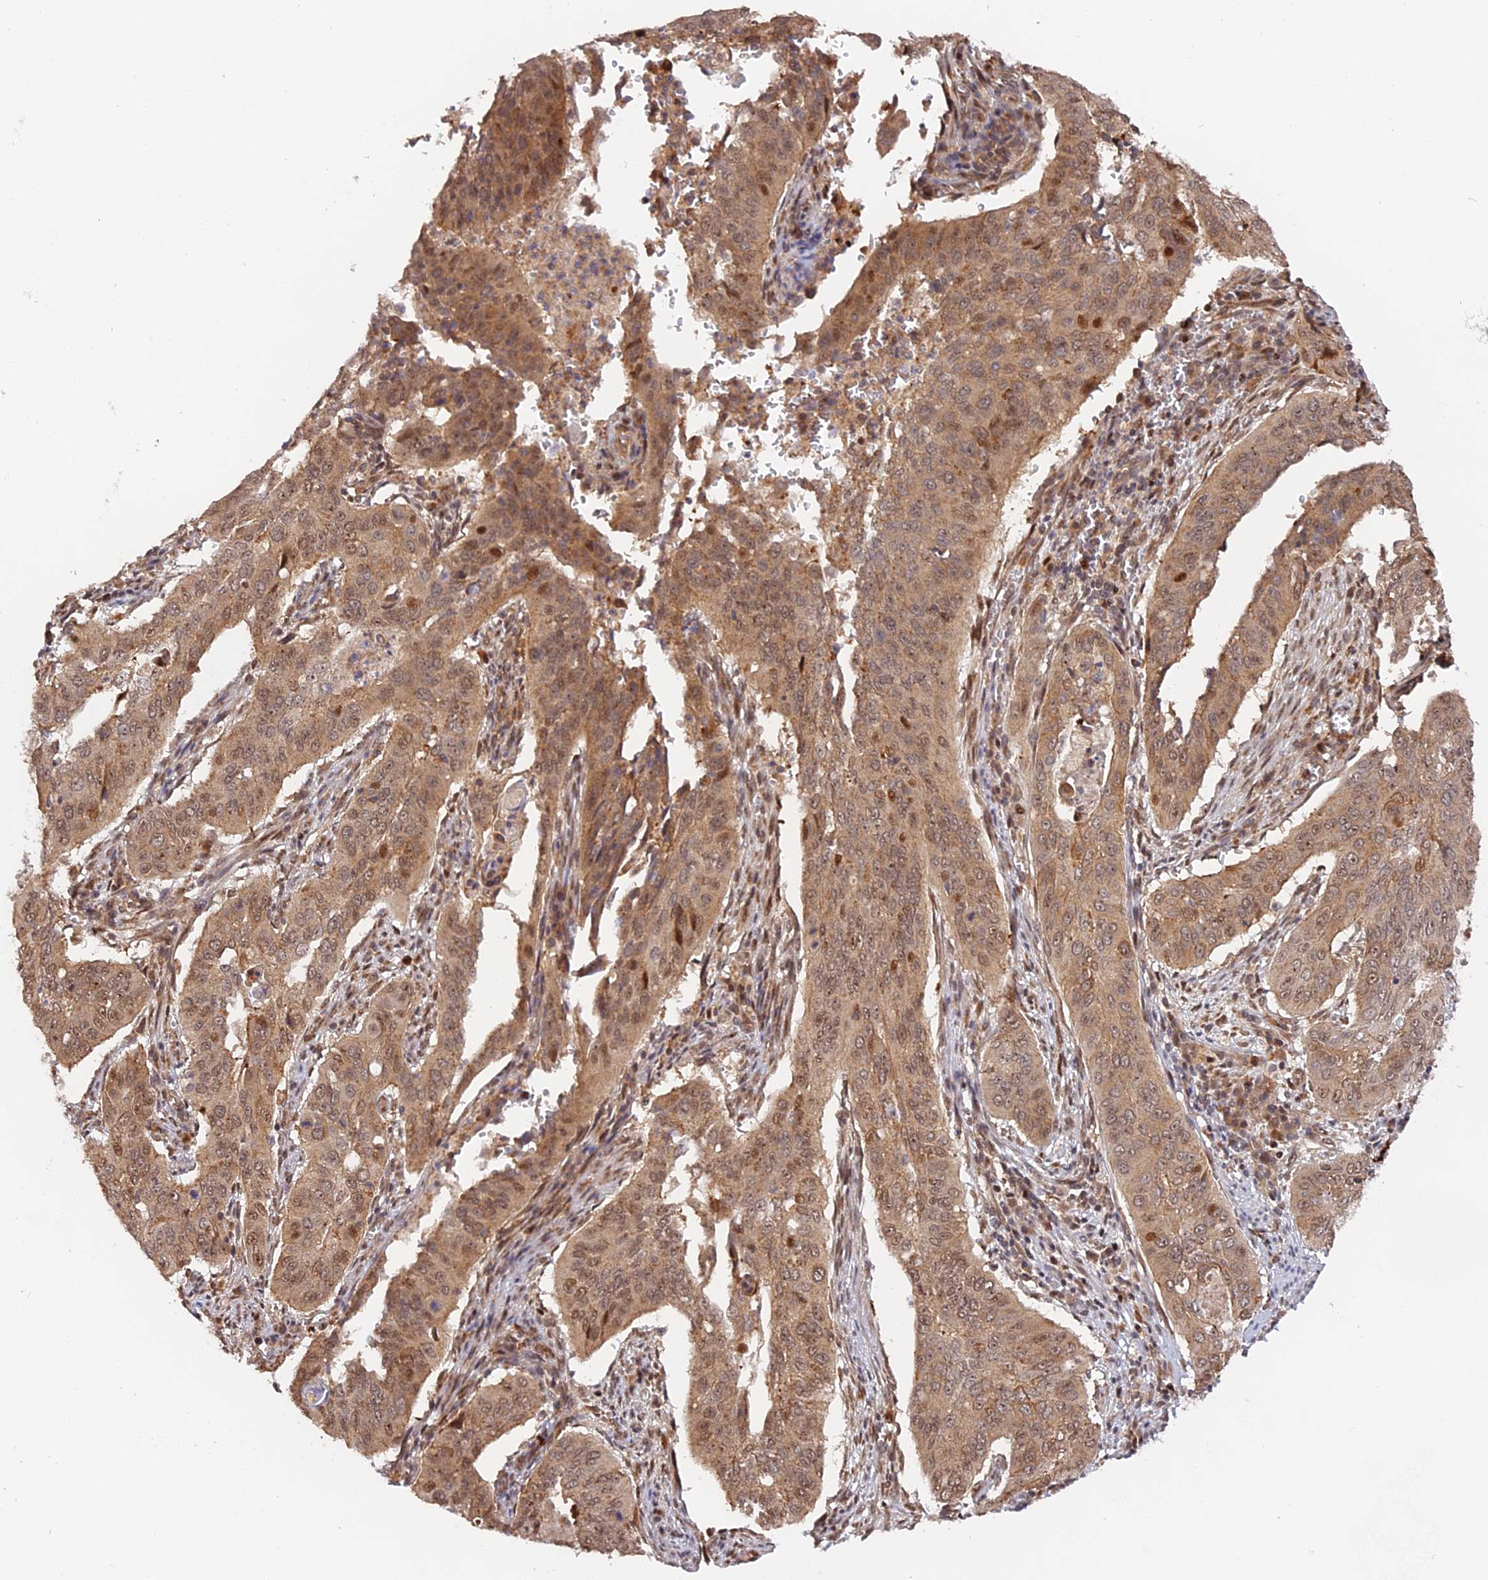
{"staining": {"intensity": "moderate", "quantity": ">75%", "location": "cytoplasmic/membranous,nuclear"}, "tissue": "cervical cancer", "cell_type": "Tumor cells", "image_type": "cancer", "snomed": [{"axis": "morphology", "description": "Squamous cell carcinoma, NOS"}, {"axis": "topography", "description": "Cervix"}], "caption": "Protein staining exhibits moderate cytoplasmic/membranous and nuclear staining in approximately >75% of tumor cells in cervical squamous cell carcinoma.", "gene": "ANKRD24", "patient": {"sex": "female", "age": 39}}